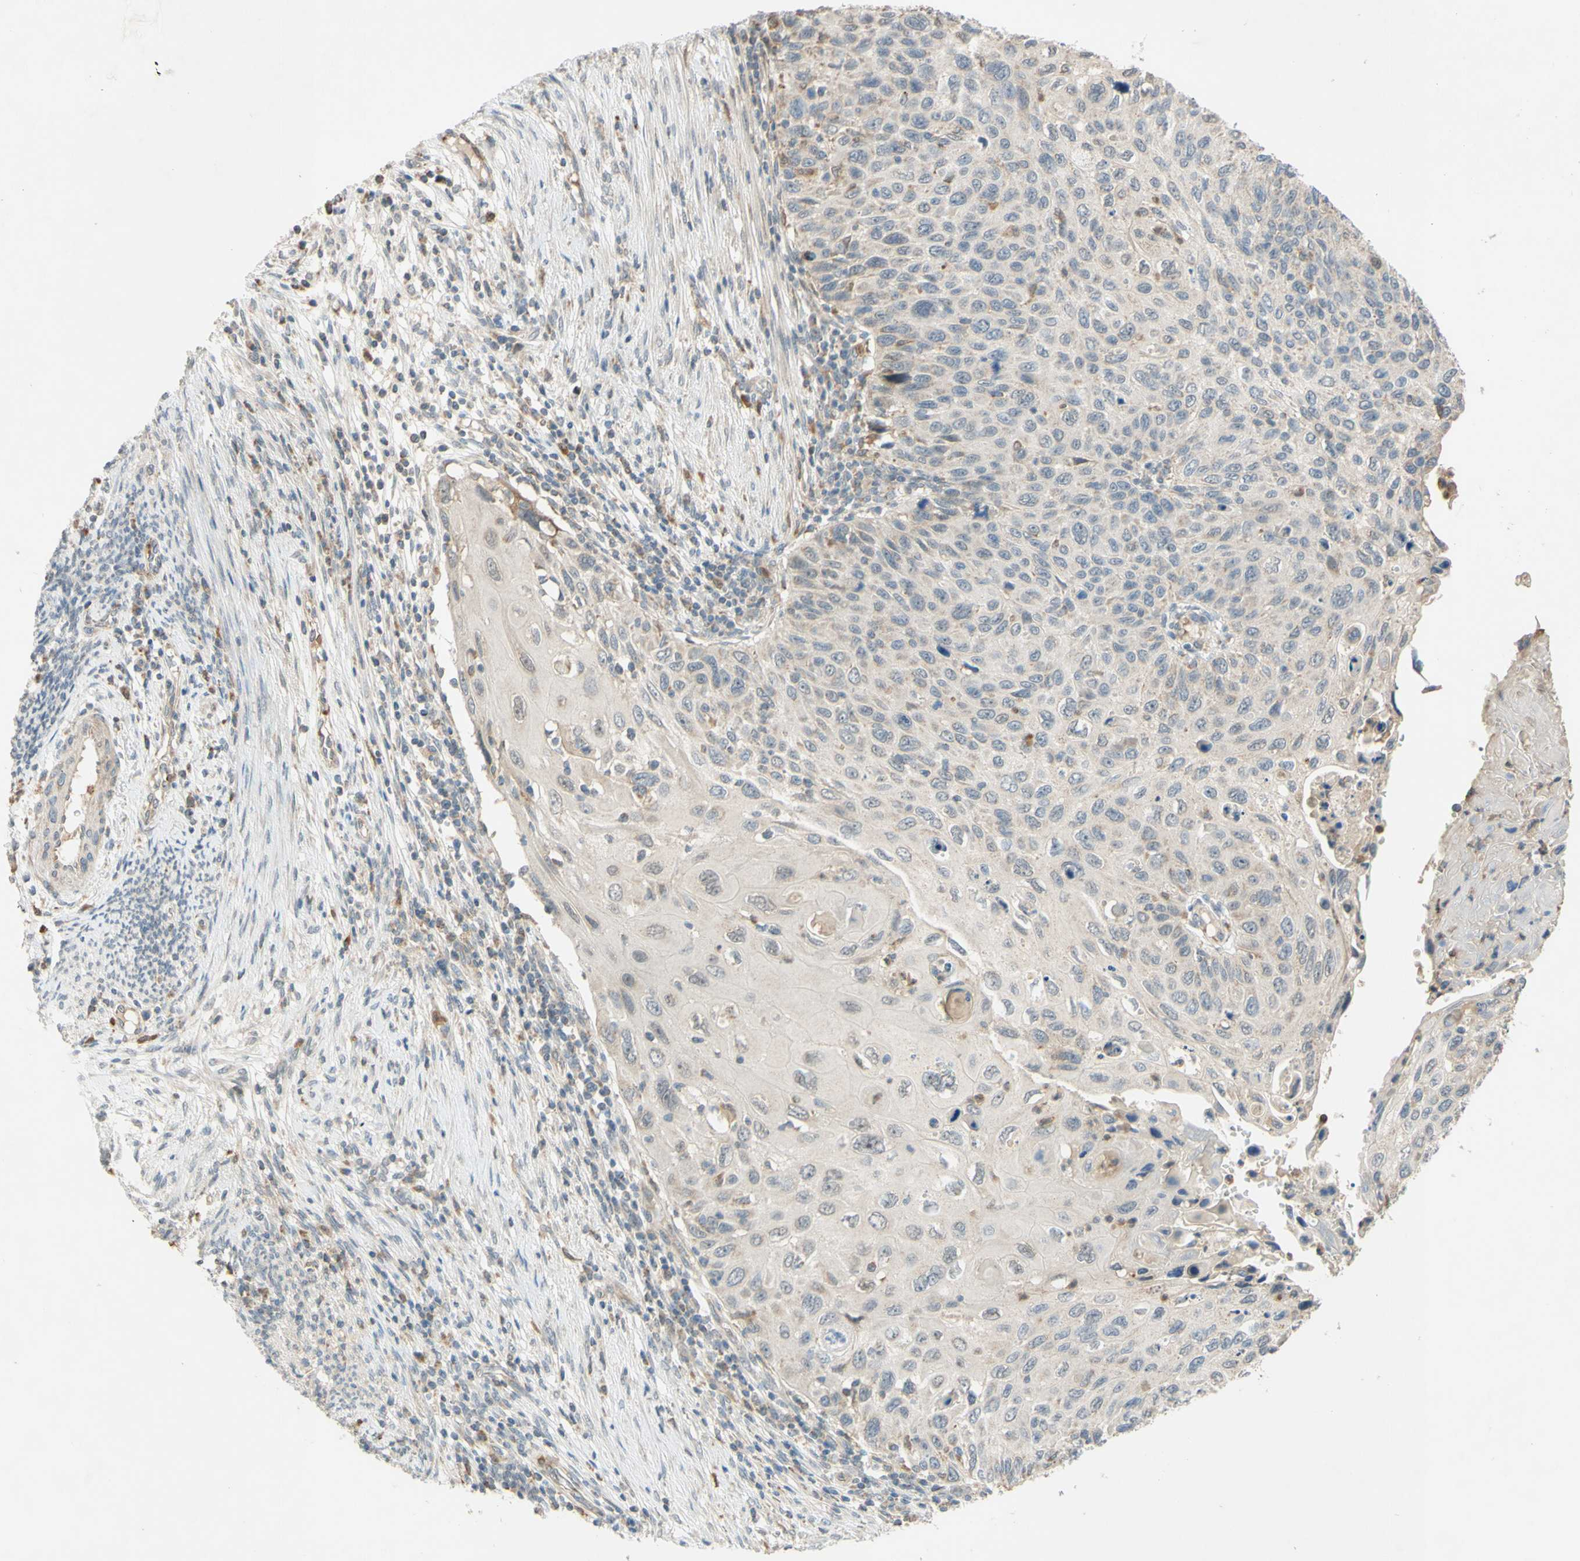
{"staining": {"intensity": "weak", "quantity": ">75%", "location": "cytoplasmic/membranous"}, "tissue": "cervical cancer", "cell_type": "Tumor cells", "image_type": "cancer", "snomed": [{"axis": "morphology", "description": "Squamous cell carcinoma, NOS"}, {"axis": "topography", "description": "Cervix"}], "caption": "Immunohistochemistry of cervical squamous cell carcinoma demonstrates low levels of weak cytoplasmic/membranous expression in approximately >75% of tumor cells.", "gene": "GATA1", "patient": {"sex": "female", "age": 70}}